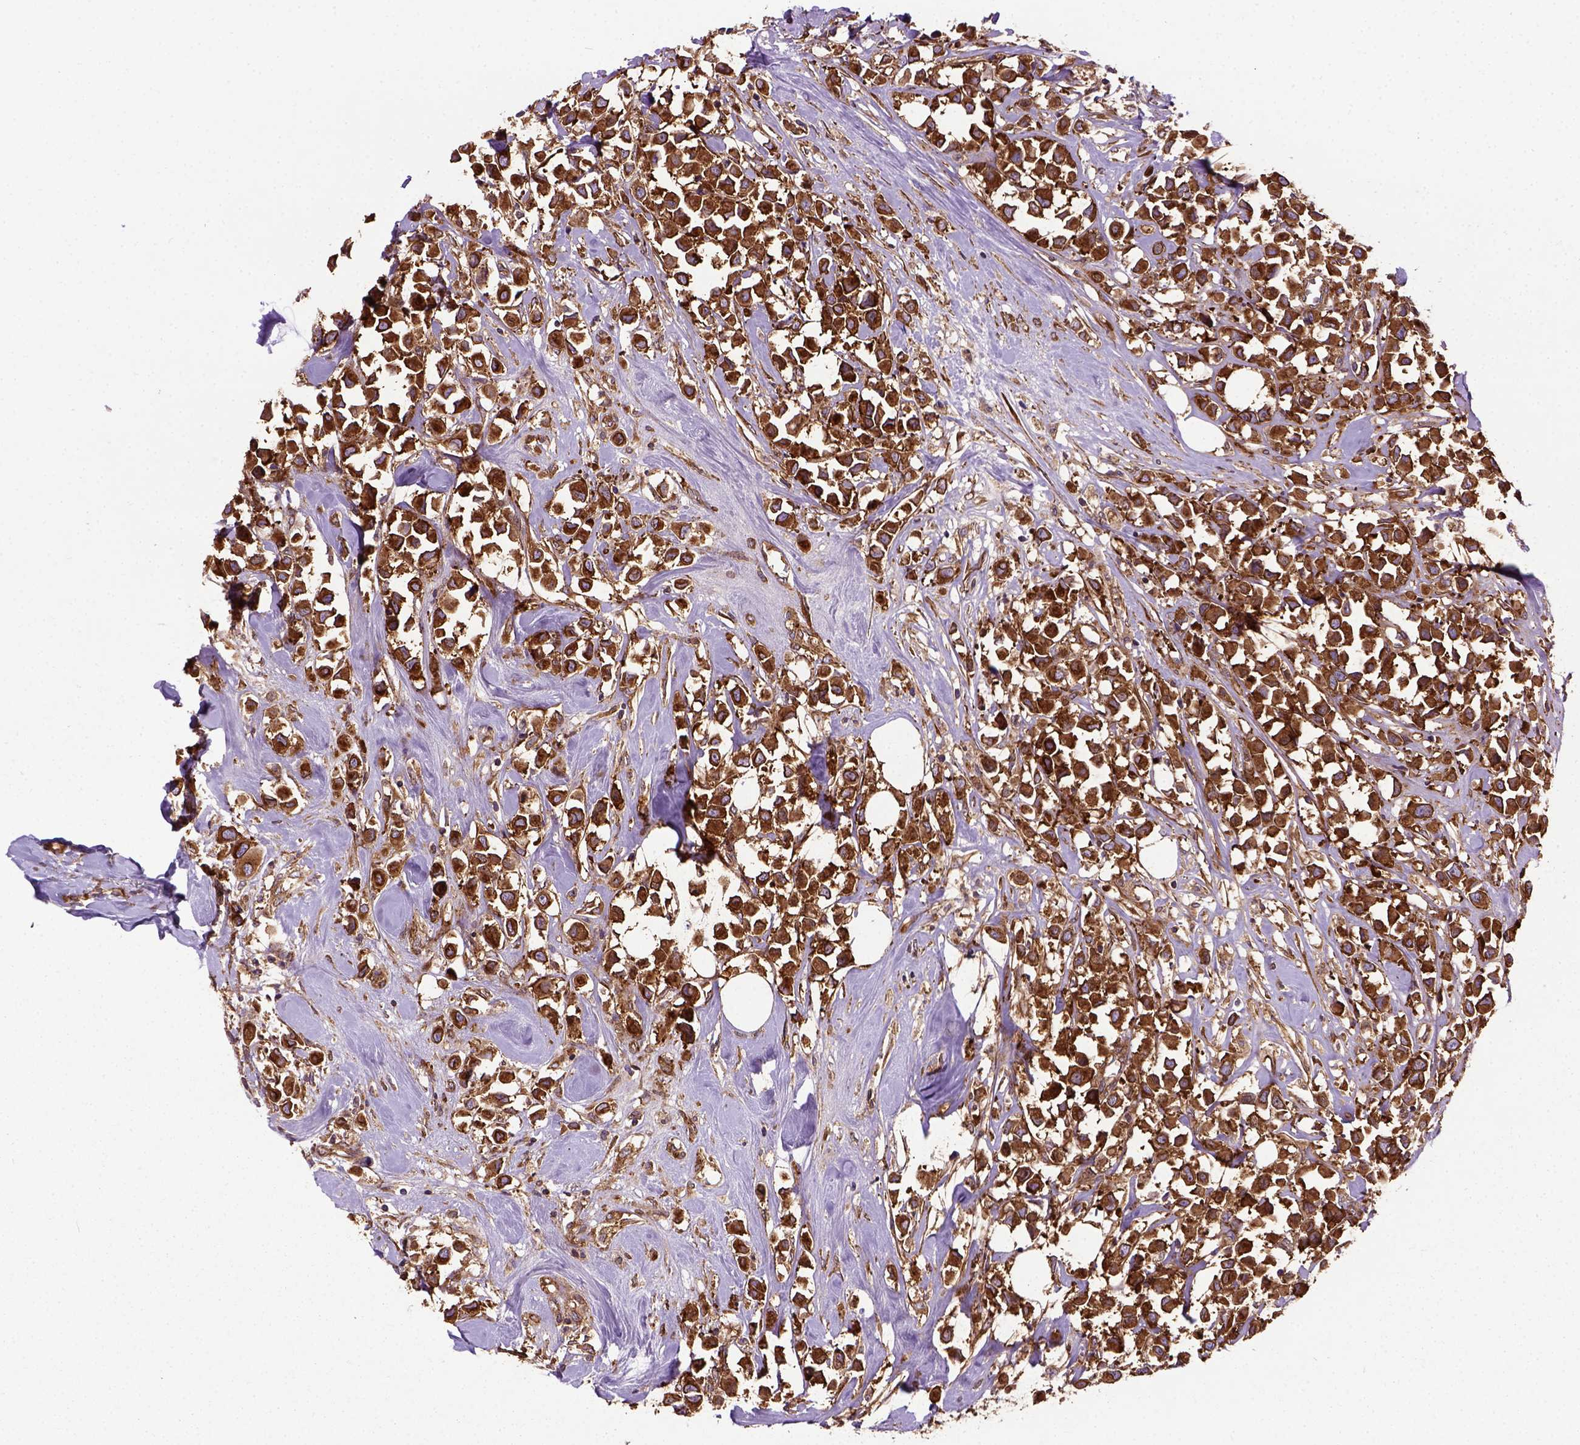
{"staining": {"intensity": "strong", "quantity": ">75%", "location": "cytoplasmic/membranous"}, "tissue": "breast cancer", "cell_type": "Tumor cells", "image_type": "cancer", "snomed": [{"axis": "morphology", "description": "Duct carcinoma"}, {"axis": "topography", "description": "Breast"}], "caption": "Immunohistochemical staining of breast cancer demonstrates high levels of strong cytoplasmic/membranous positivity in about >75% of tumor cells.", "gene": "CAPRIN1", "patient": {"sex": "female", "age": 61}}